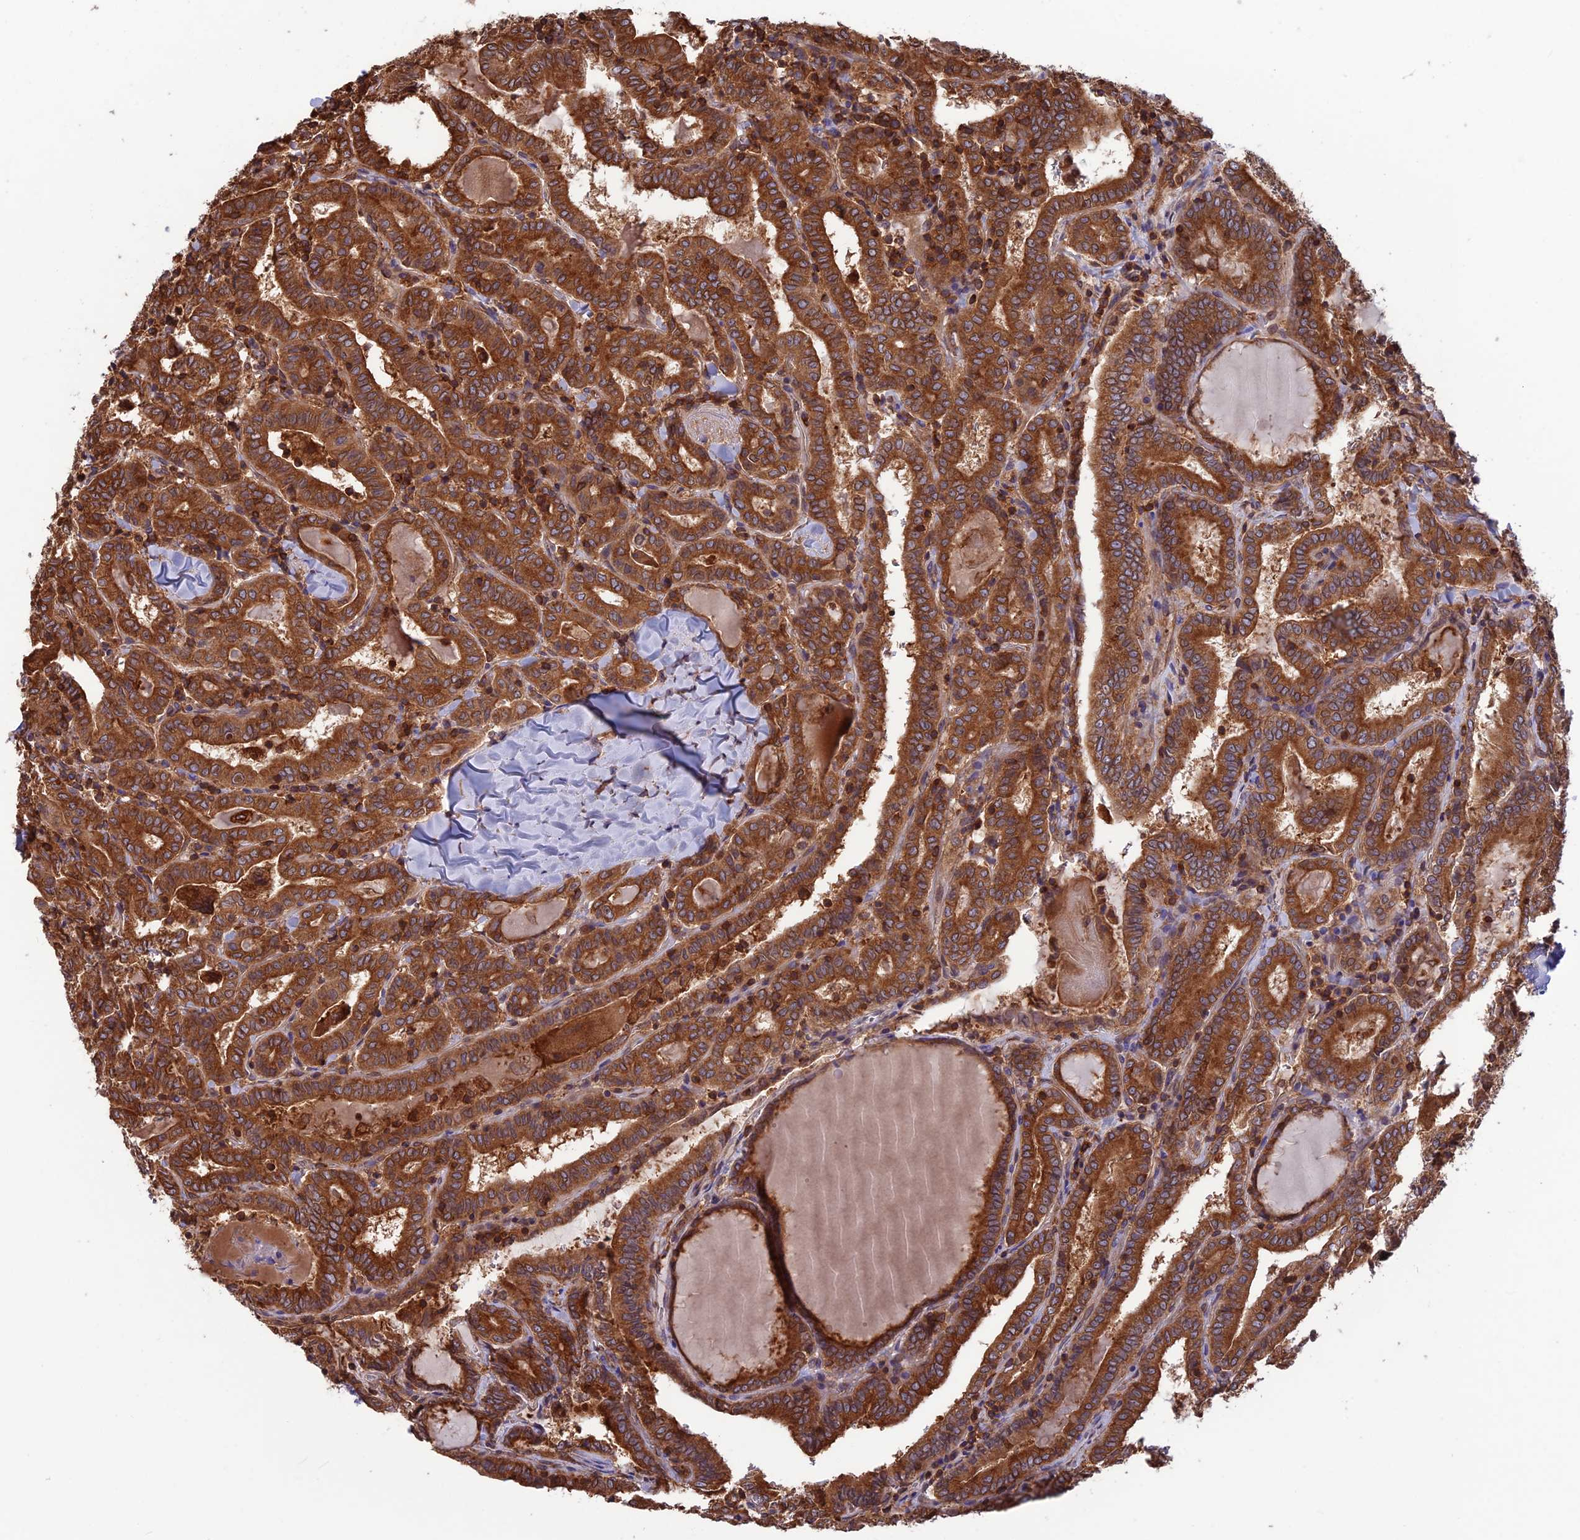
{"staining": {"intensity": "strong", "quantity": ">75%", "location": "cytoplasmic/membranous"}, "tissue": "thyroid cancer", "cell_type": "Tumor cells", "image_type": "cancer", "snomed": [{"axis": "morphology", "description": "Papillary adenocarcinoma, NOS"}, {"axis": "topography", "description": "Thyroid gland"}], "caption": "Papillary adenocarcinoma (thyroid) stained with immunohistochemistry displays strong cytoplasmic/membranous positivity in approximately >75% of tumor cells. (DAB (3,3'-diaminobenzidine) IHC with brightfield microscopy, high magnification).", "gene": "WDR1", "patient": {"sex": "female", "age": 72}}